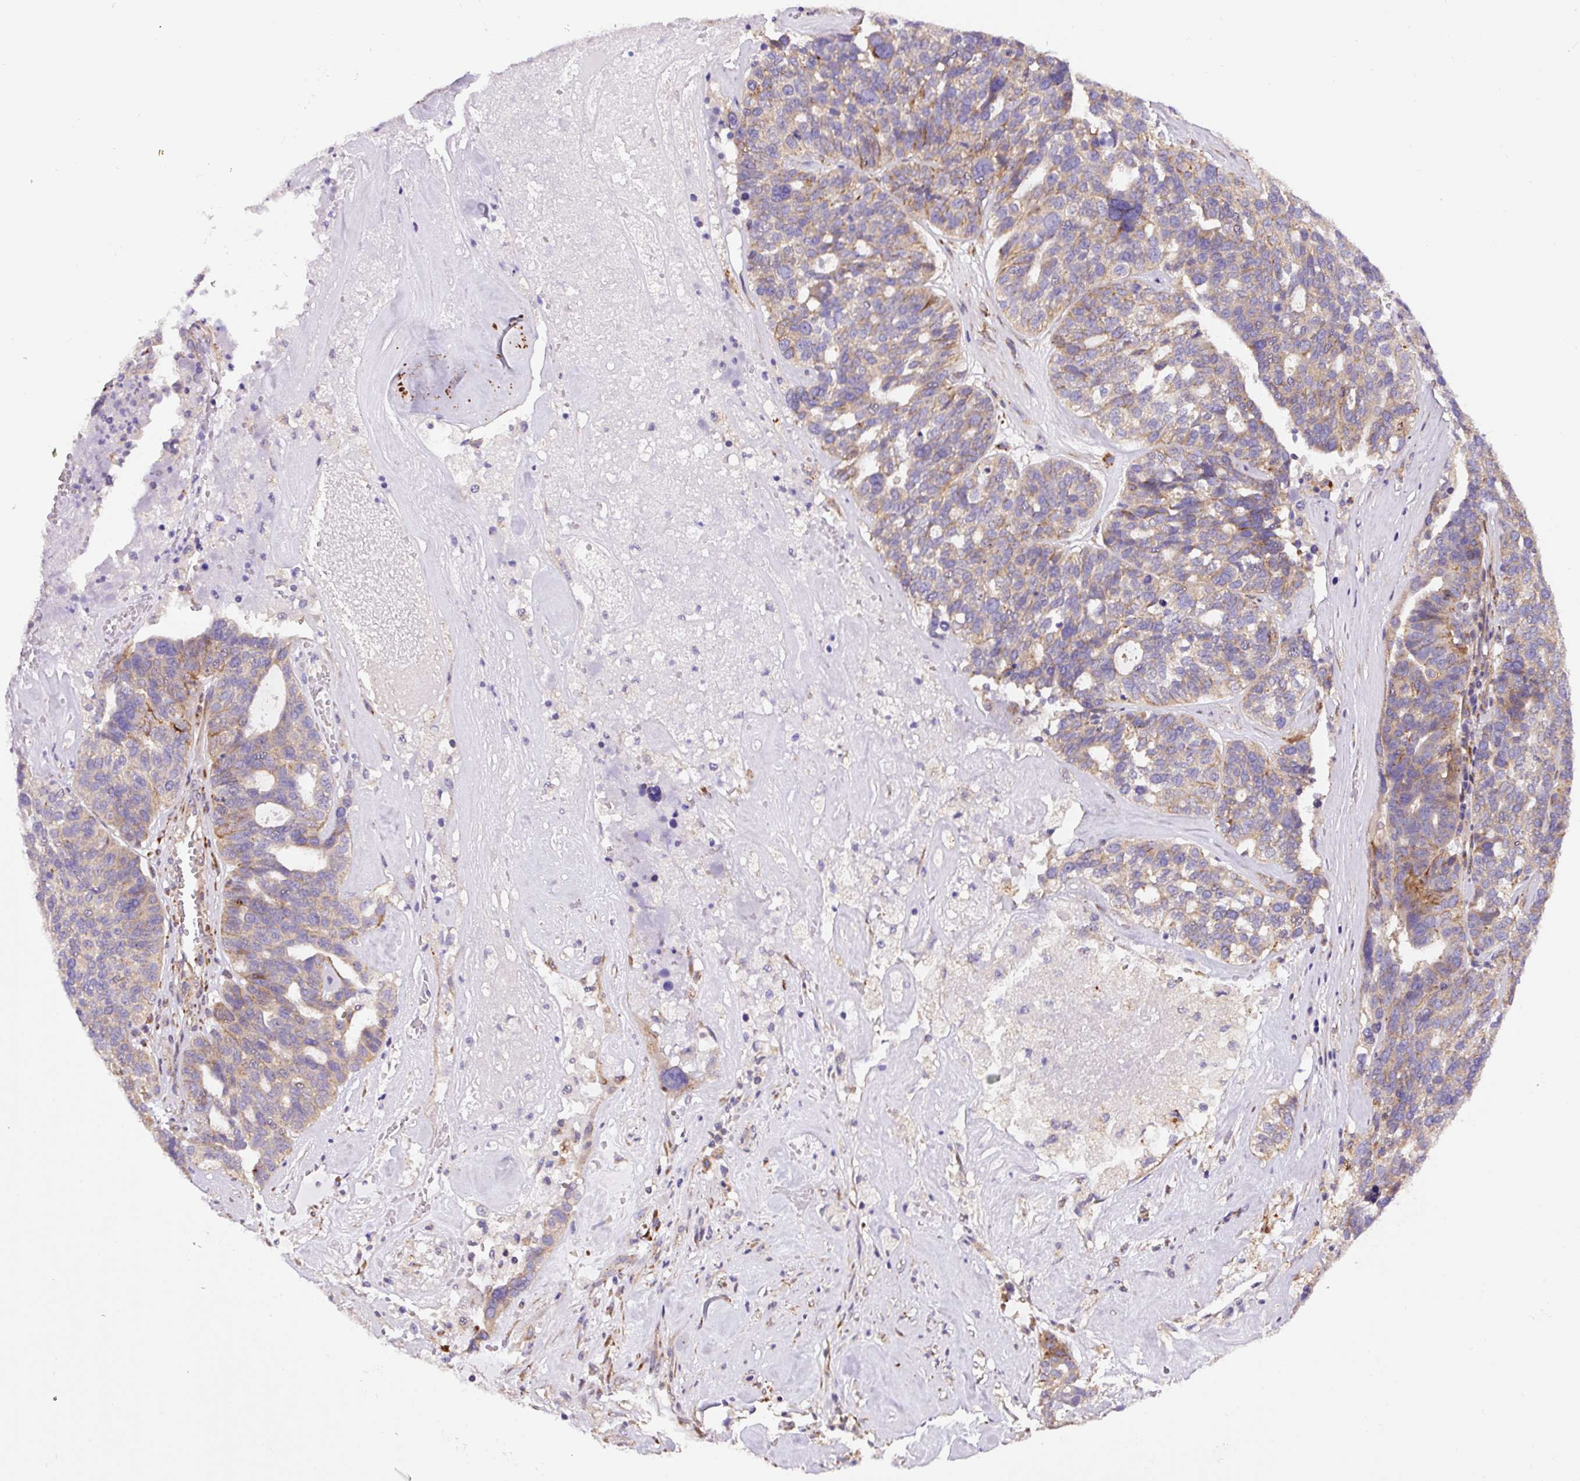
{"staining": {"intensity": "moderate", "quantity": "<25%", "location": "cytoplasmic/membranous"}, "tissue": "ovarian cancer", "cell_type": "Tumor cells", "image_type": "cancer", "snomed": [{"axis": "morphology", "description": "Cystadenocarcinoma, serous, NOS"}, {"axis": "topography", "description": "Ovary"}], "caption": "Immunohistochemical staining of ovarian cancer reveals moderate cytoplasmic/membranous protein positivity in approximately <25% of tumor cells.", "gene": "RNF170", "patient": {"sex": "female", "age": 59}}